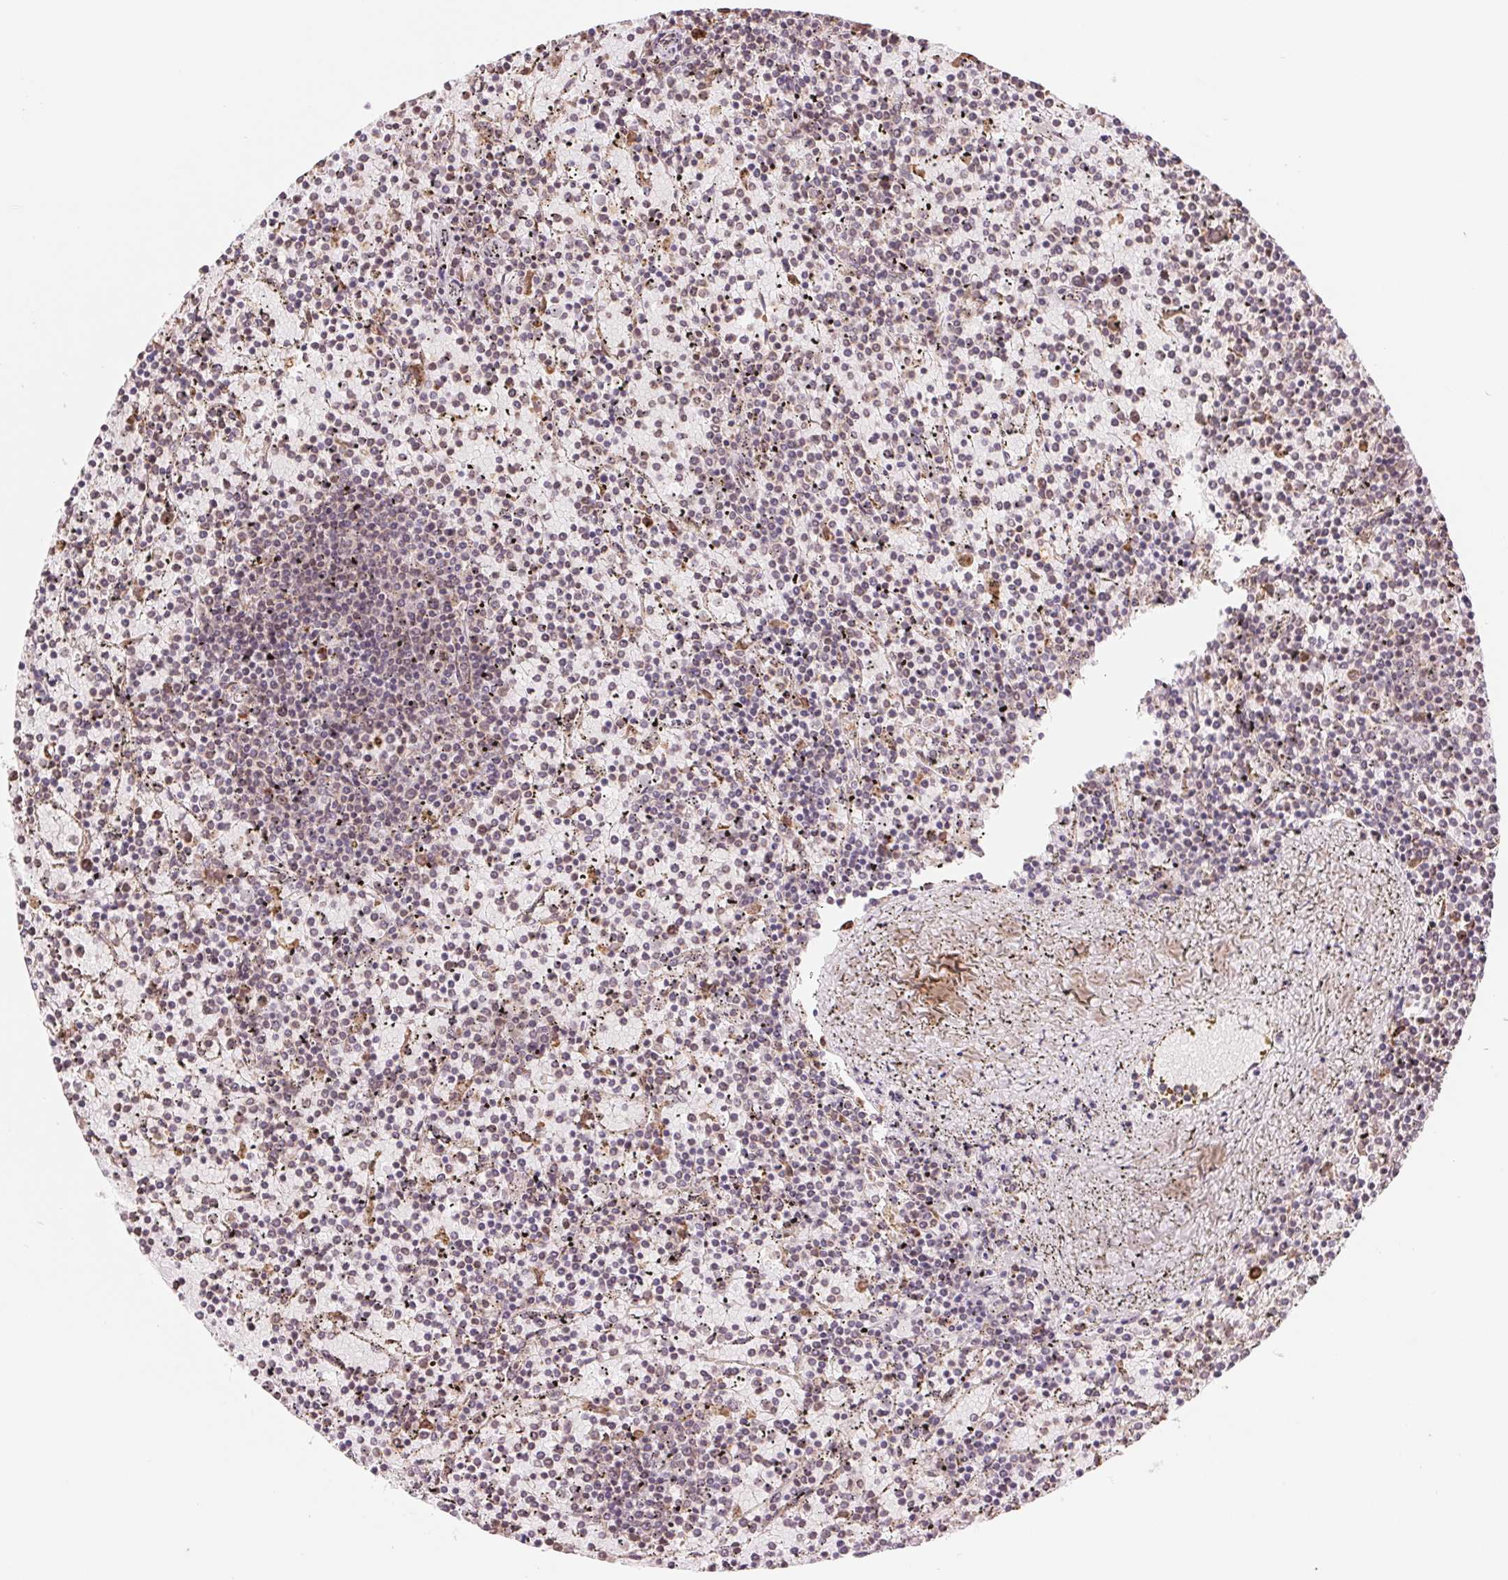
{"staining": {"intensity": "weak", "quantity": "<25%", "location": "cytoplasmic/membranous"}, "tissue": "lymphoma", "cell_type": "Tumor cells", "image_type": "cancer", "snomed": [{"axis": "morphology", "description": "Malignant lymphoma, non-Hodgkin's type, Low grade"}, {"axis": "topography", "description": "Spleen"}], "caption": "Immunohistochemistry of human malignant lymphoma, non-Hodgkin's type (low-grade) displays no expression in tumor cells.", "gene": "RPN1", "patient": {"sex": "female", "age": 77}}